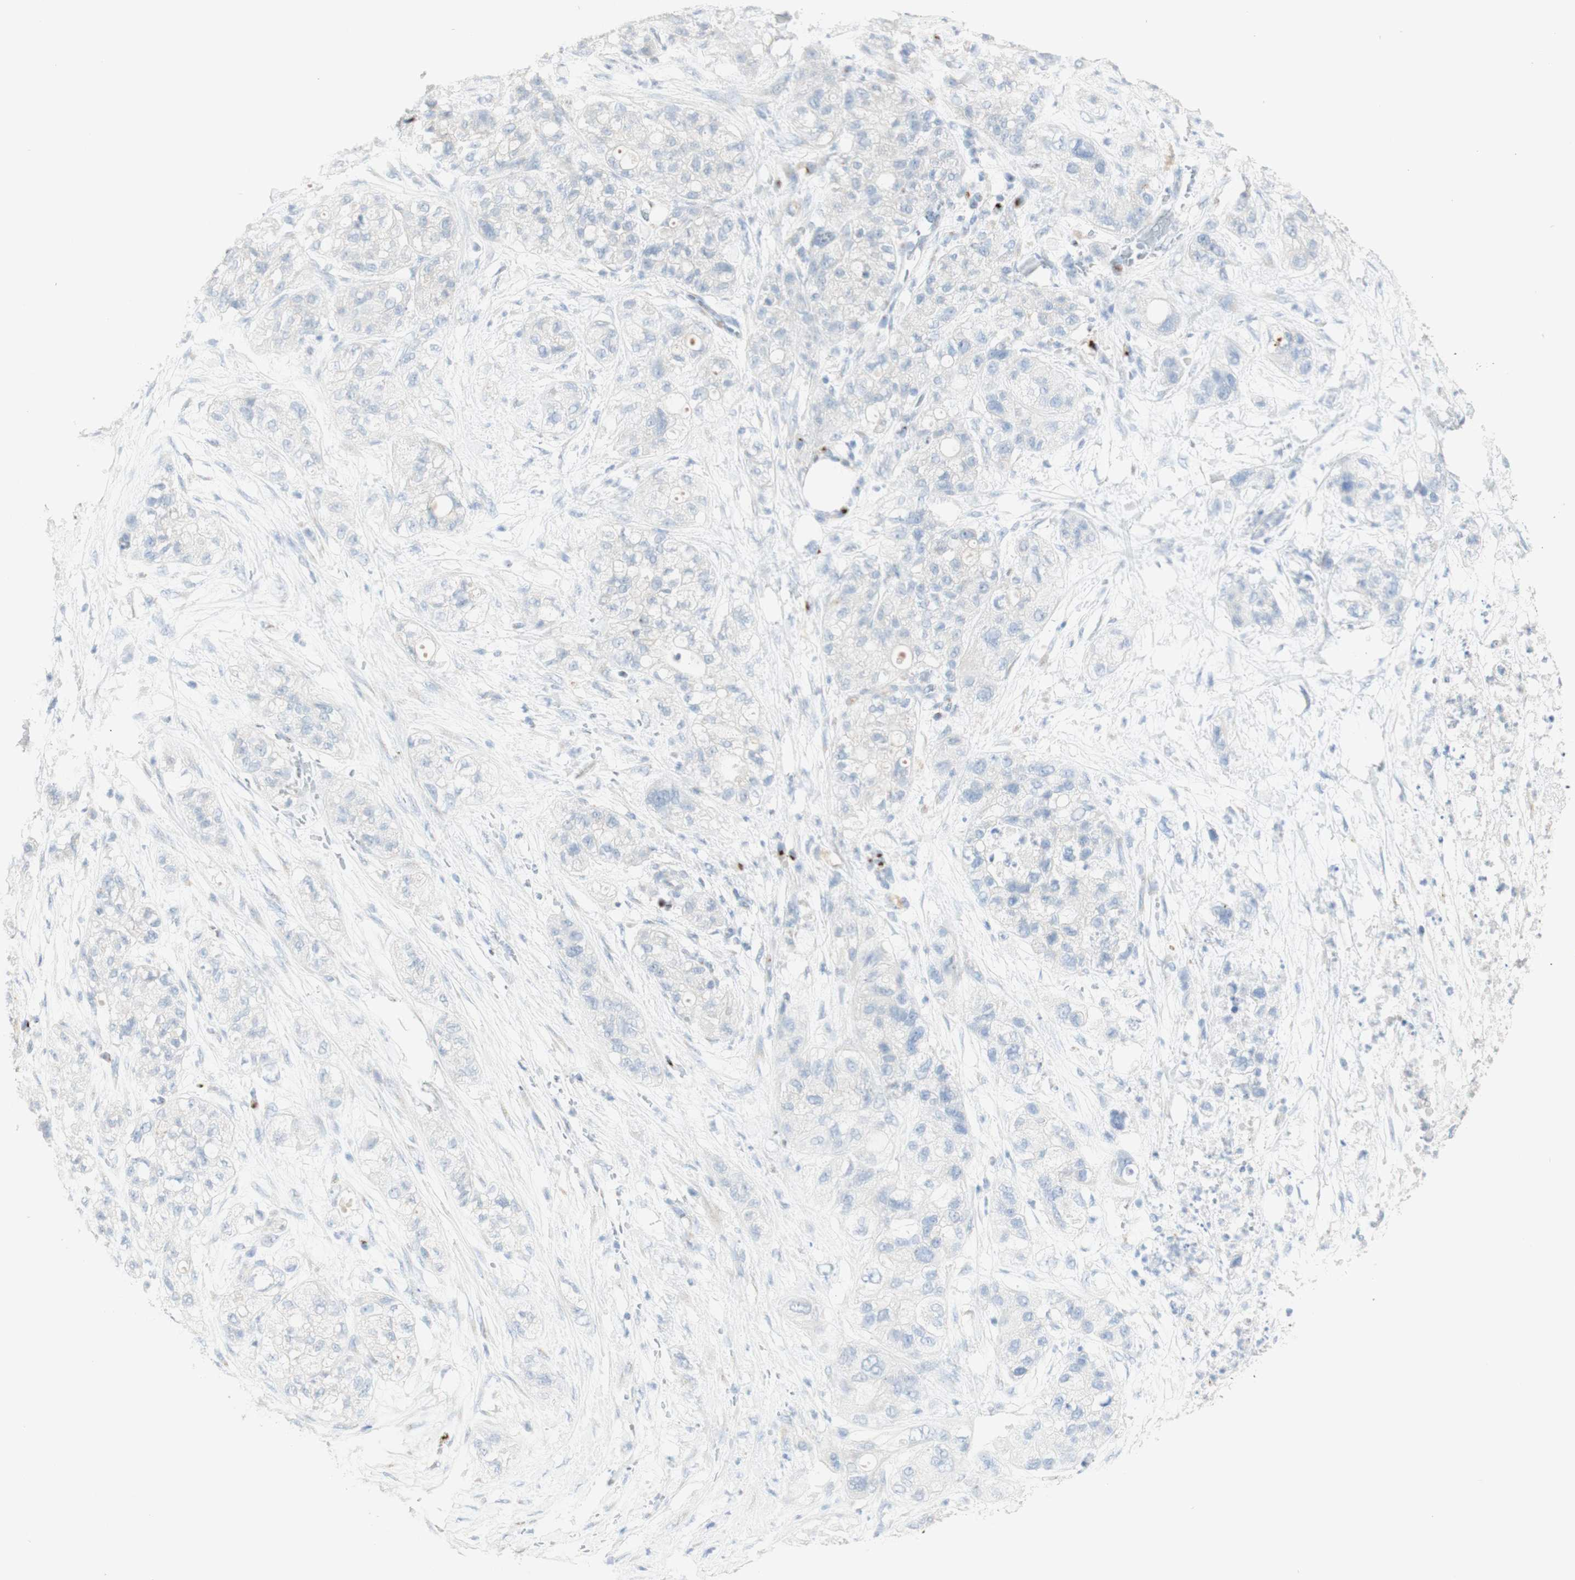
{"staining": {"intensity": "negative", "quantity": "none", "location": "none"}, "tissue": "pancreatic cancer", "cell_type": "Tumor cells", "image_type": "cancer", "snomed": [{"axis": "morphology", "description": "Adenocarcinoma, NOS"}, {"axis": "topography", "description": "Pancreas"}], "caption": "Photomicrograph shows no protein positivity in tumor cells of adenocarcinoma (pancreatic) tissue.", "gene": "MANEA", "patient": {"sex": "female", "age": 78}}